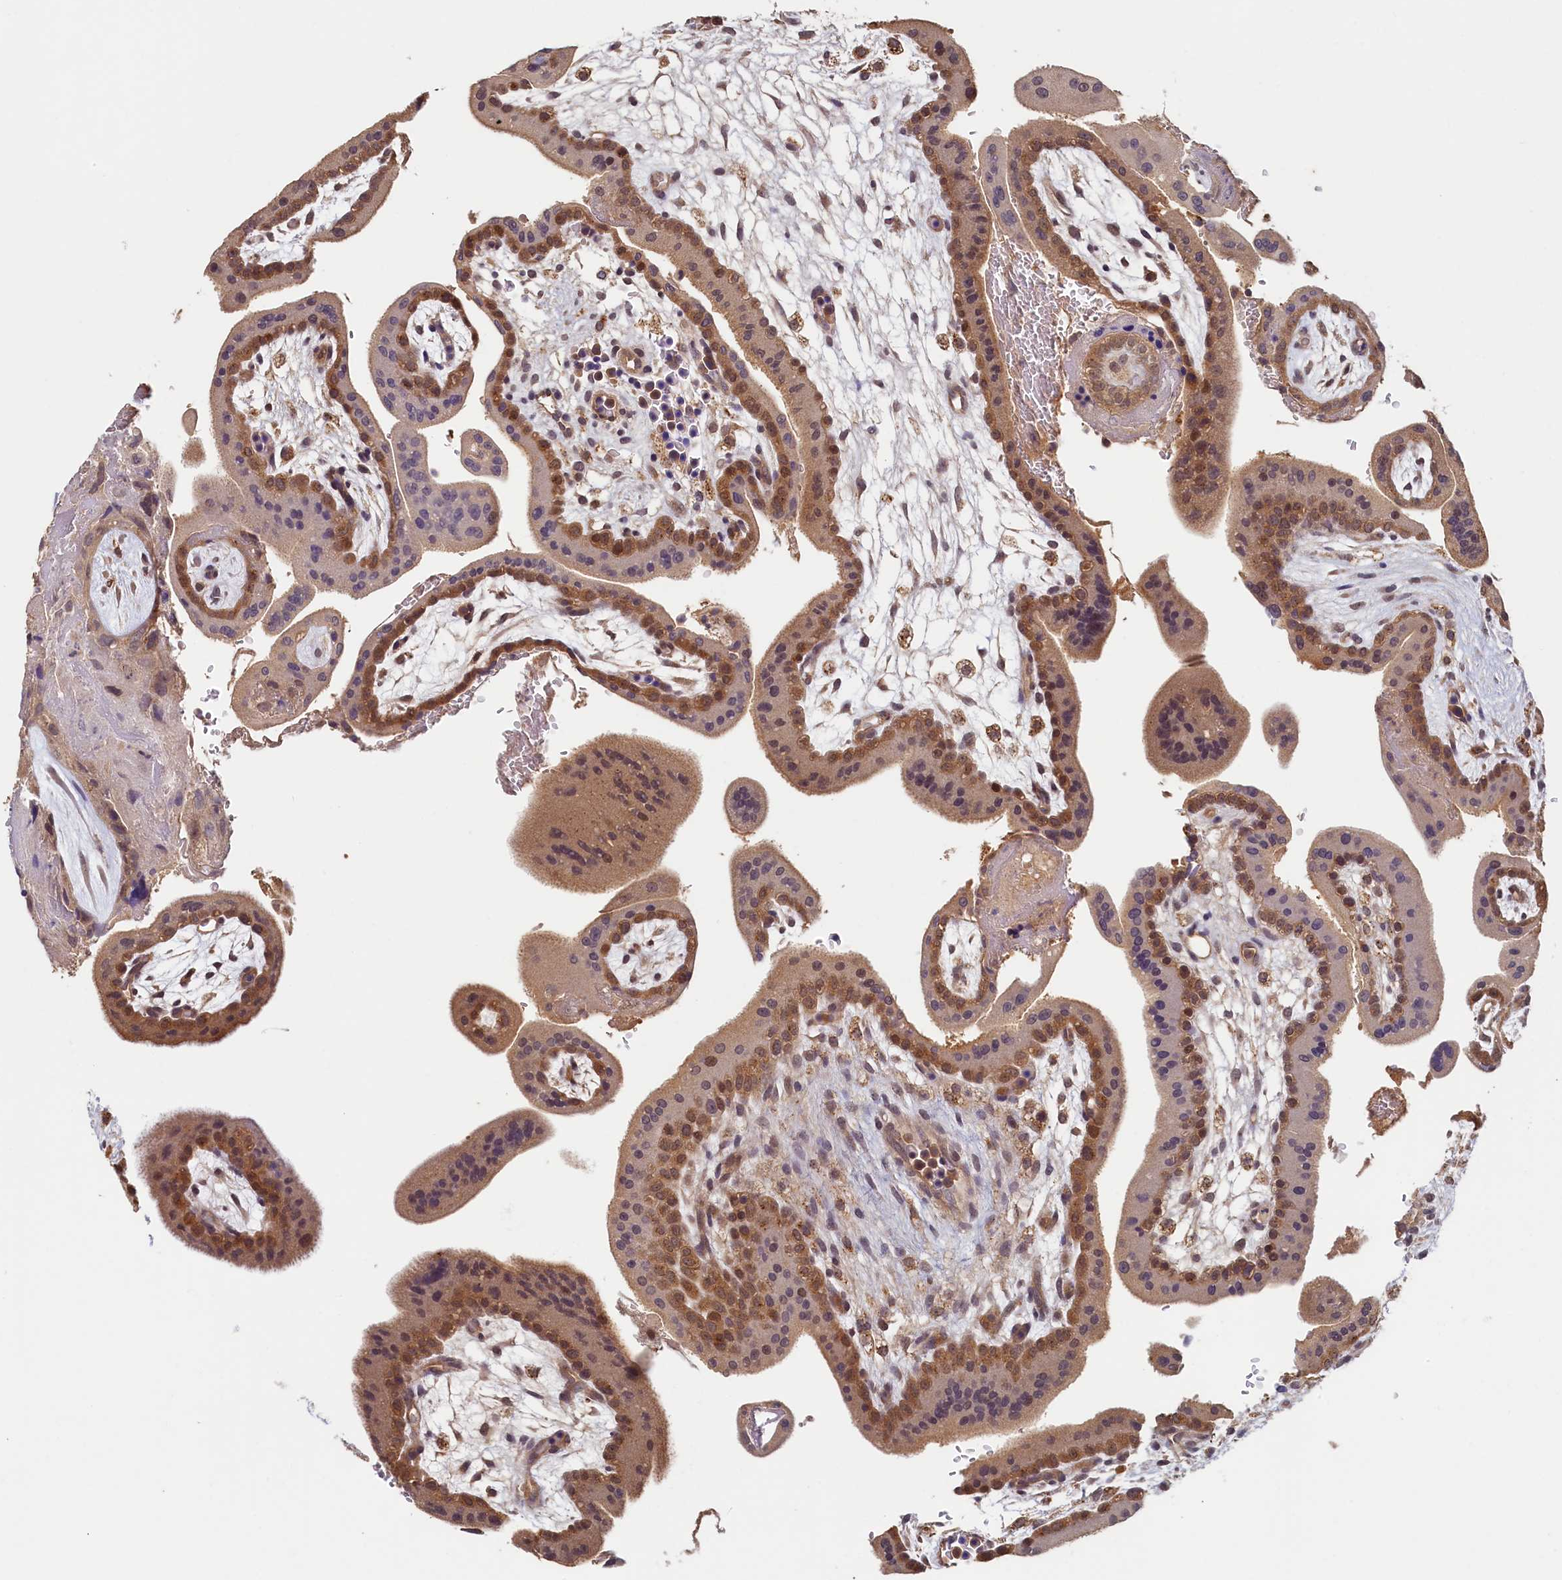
{"staining": {"intensity": "moderate", "quantity": ">75%", "location": "cytoplasmic/membranous,nuclear"}, "tissue": "placenta", "cell_type": "Trophoblastic cells", "image_type": "normal", "snomed": [{"axis": "morphology", "description": "Normal tissue, NOS"}, {"axis": "topography", "description": "Placenta"}], "caption": "Moderate cytoplasmic/membranous,nuclear staining for a protein is present in about >75% of trophoblastic cells of normal placenta using IHC.", "gene": "NUBP2", "patient": {"sex": "female", "age": 35}}